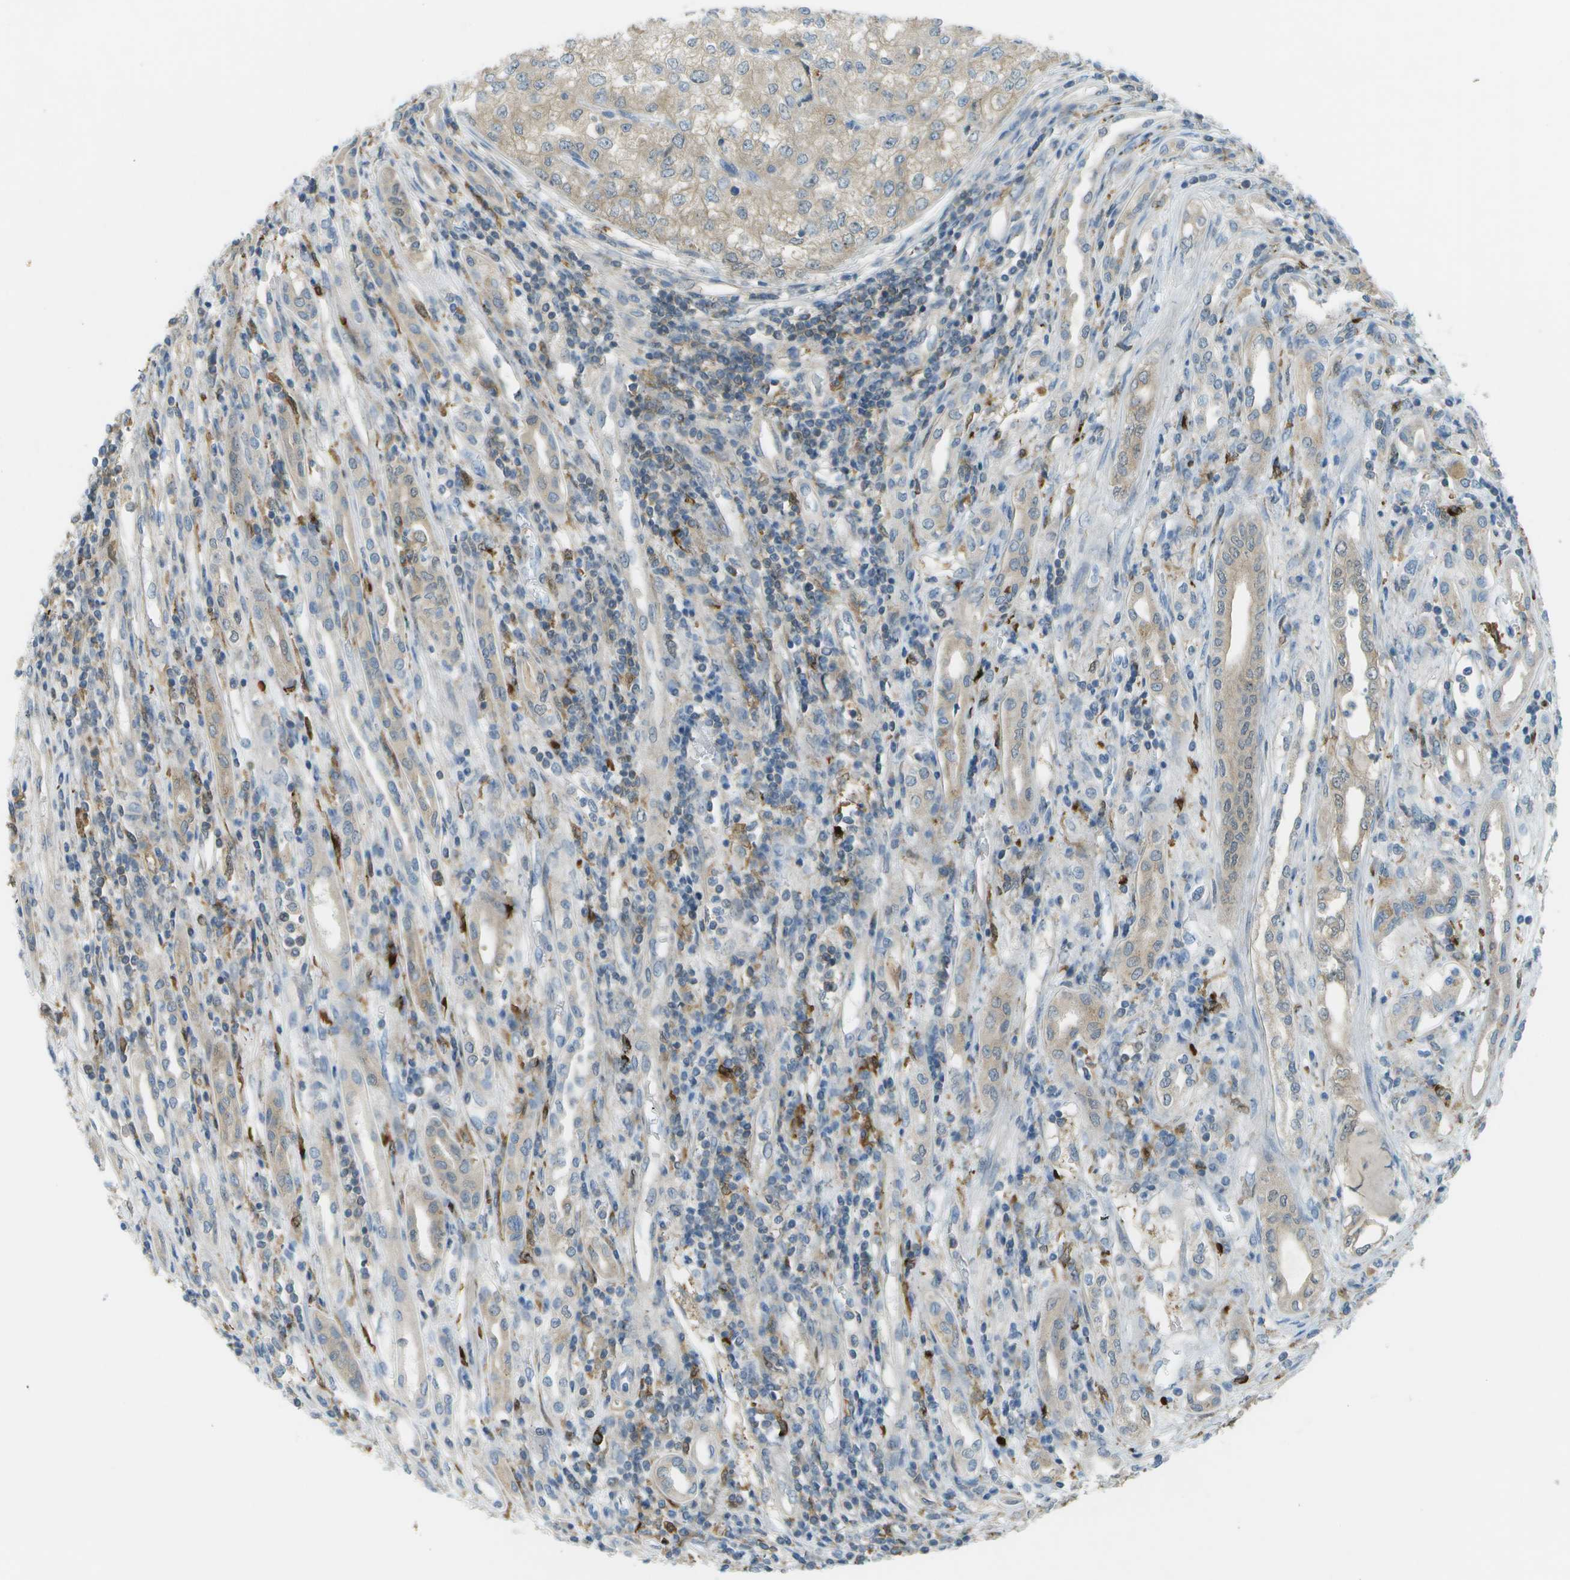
{"staining": {"intensity": "weak", "quantity": "25%-75%", "location": "cytoplasmic/membranous"}, "tissue": "renal cancer", "cell_type": "Tumor cells", "image_type": "cancer", "snomed": [{"axis": "morphology", "description": "Adenocarcinoma, NOS"}, {"axis": "topography", "description": "Kidney"}], "caption": "A histopathology image showing weak cytoplasmic/membranous positivity in about 25%-75% of tumor cells in renal cancer, as visualized by brown immunohistochemical staining.", "gene": "CDH23", "patient": {"sex": "female", "age": 54}}